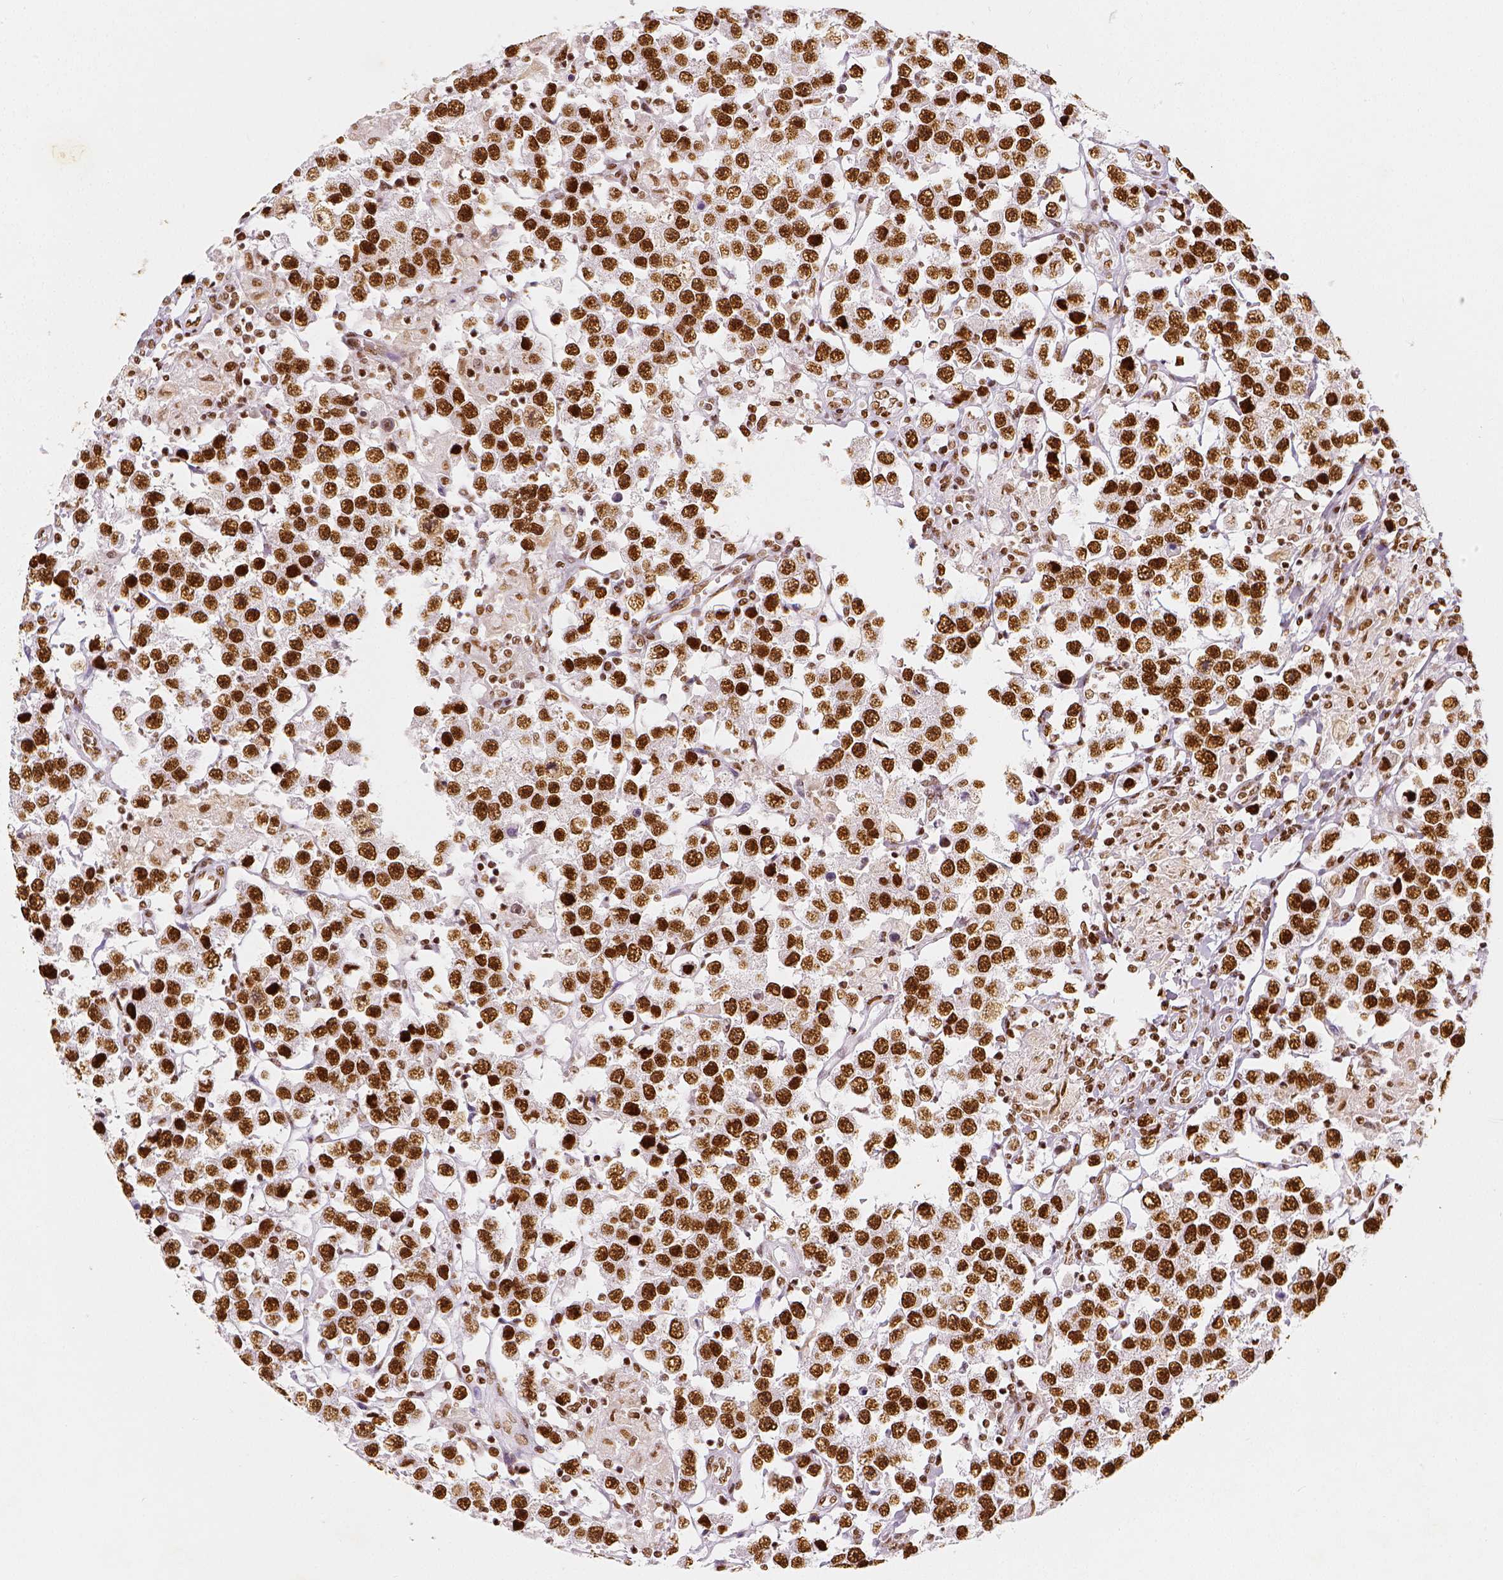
{"staining": {"intensity": "strong", "quantity": ">75%", "location": "nuclear"}, "tissue": "testis cancer", "cell_type": "Tumor cells", "image_type": "cancer", "snomed": [{"axis": "morphology", "description": "Seminoma, NOS"}, {"axis": "topography", "description": "Testis"}], "caption": "Testis cancer was stained to show a protein in brown. There is high levels of strong nuclear expression in approximately >75% of tumor cells.", "gene": "KDM5B", "patient": {"sex": "male", "age": 45}}